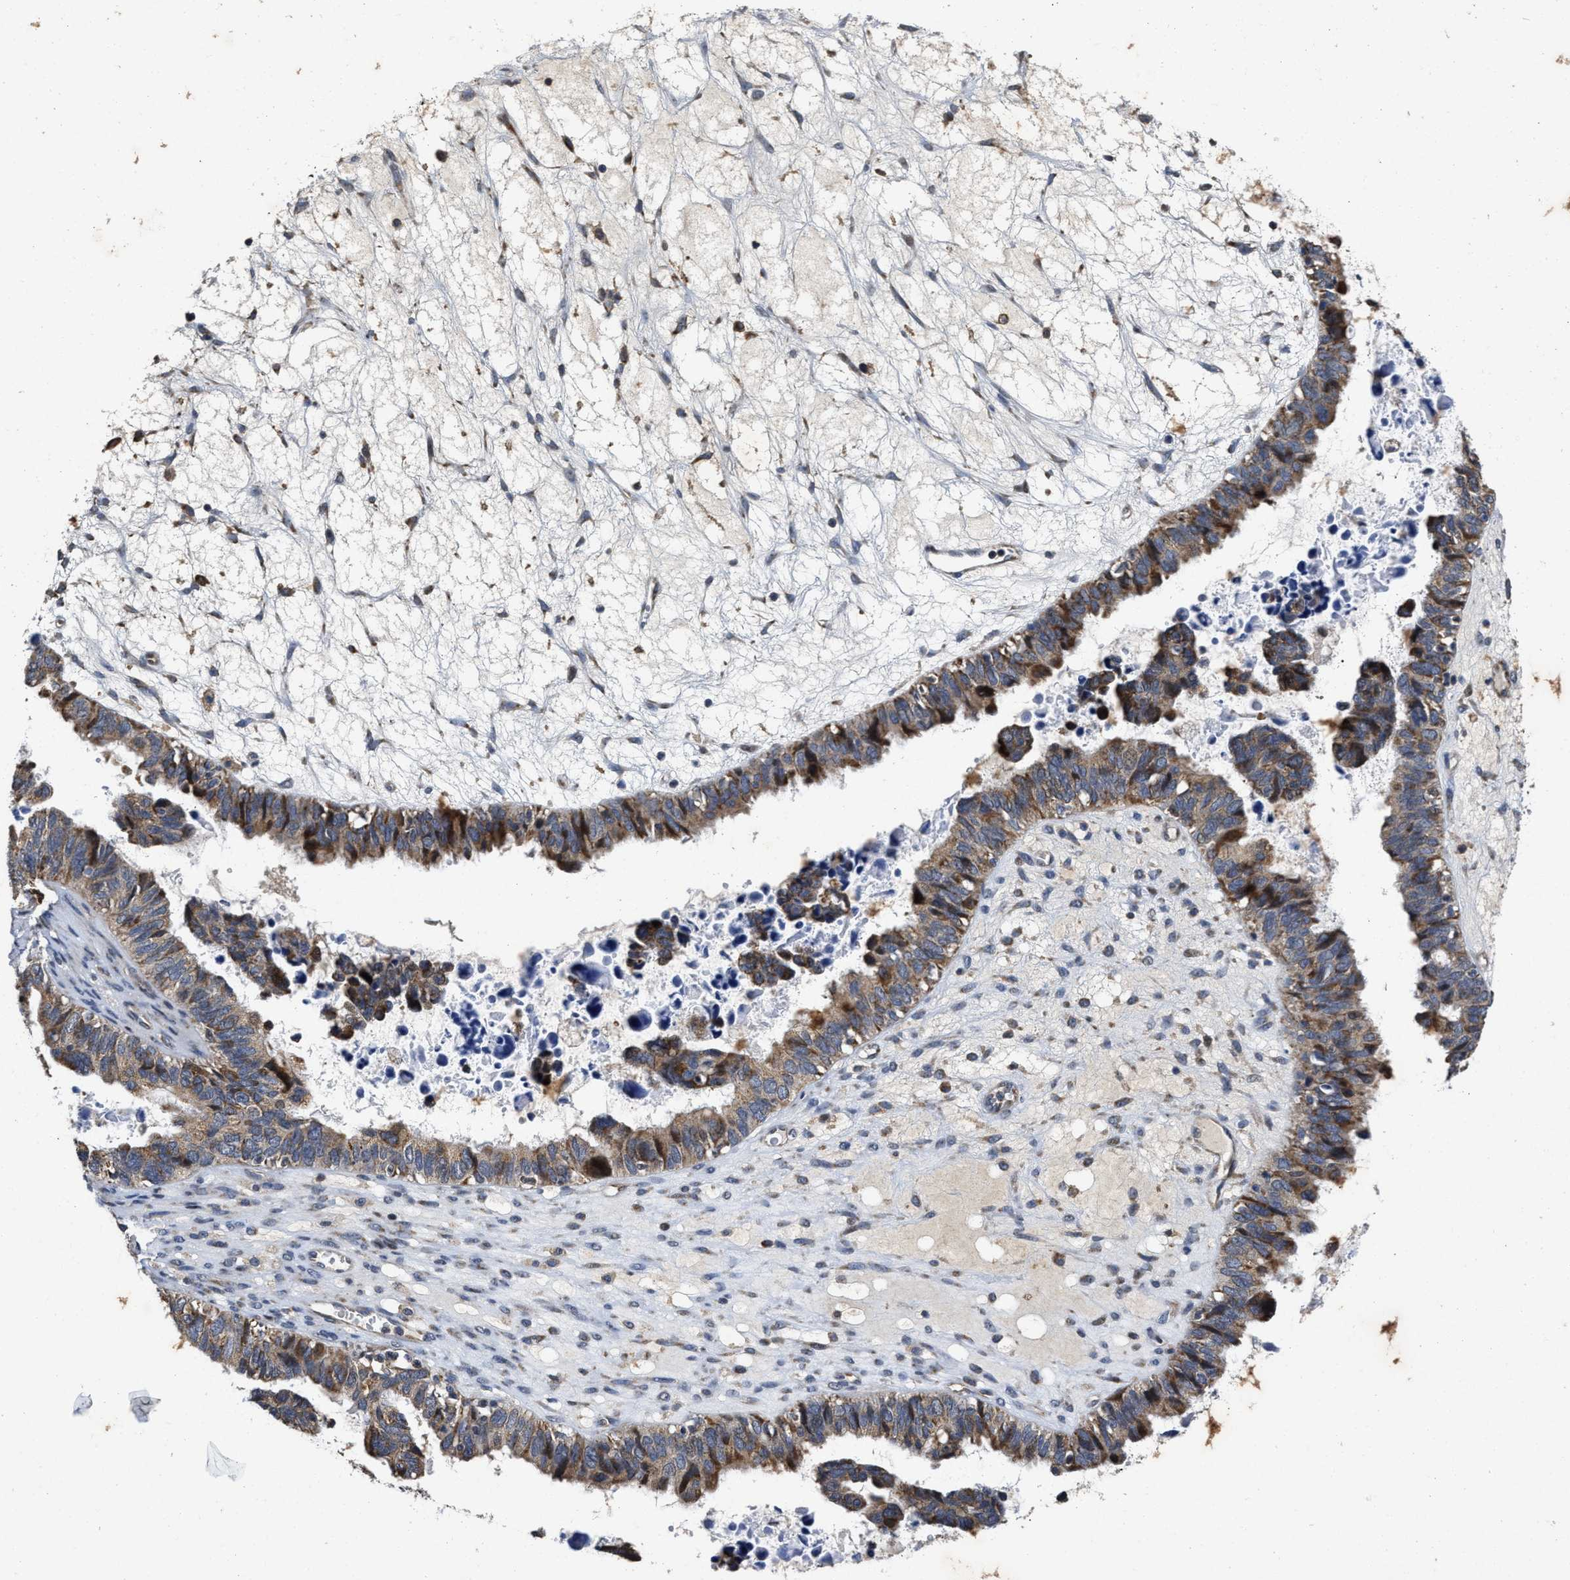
{"staining": {"intensity": "weak", "quantity": ">75%", "location": "cytoplasmic/membranous"}, "tissue": "ovarian cancer", "cell_type": "Tumor cells", "image_type": "cancer", "snomed": [{"axis": "morphology", "description": "Cystadenocarcinoma, serous, NOS"}, {"axis": "topography", "description": "Ovary"}], "caption": "Ovarian cancer tissue reveals weak cytoplasmic/membranous expression in about >75% of tumor cells The staining is performed using DAB brown chromogen to label protein expression. The nuclei are counter-stained blue using hematoxylin.", "gene": "SCYL2", "patient": {"sex": "female", "age": 79}}